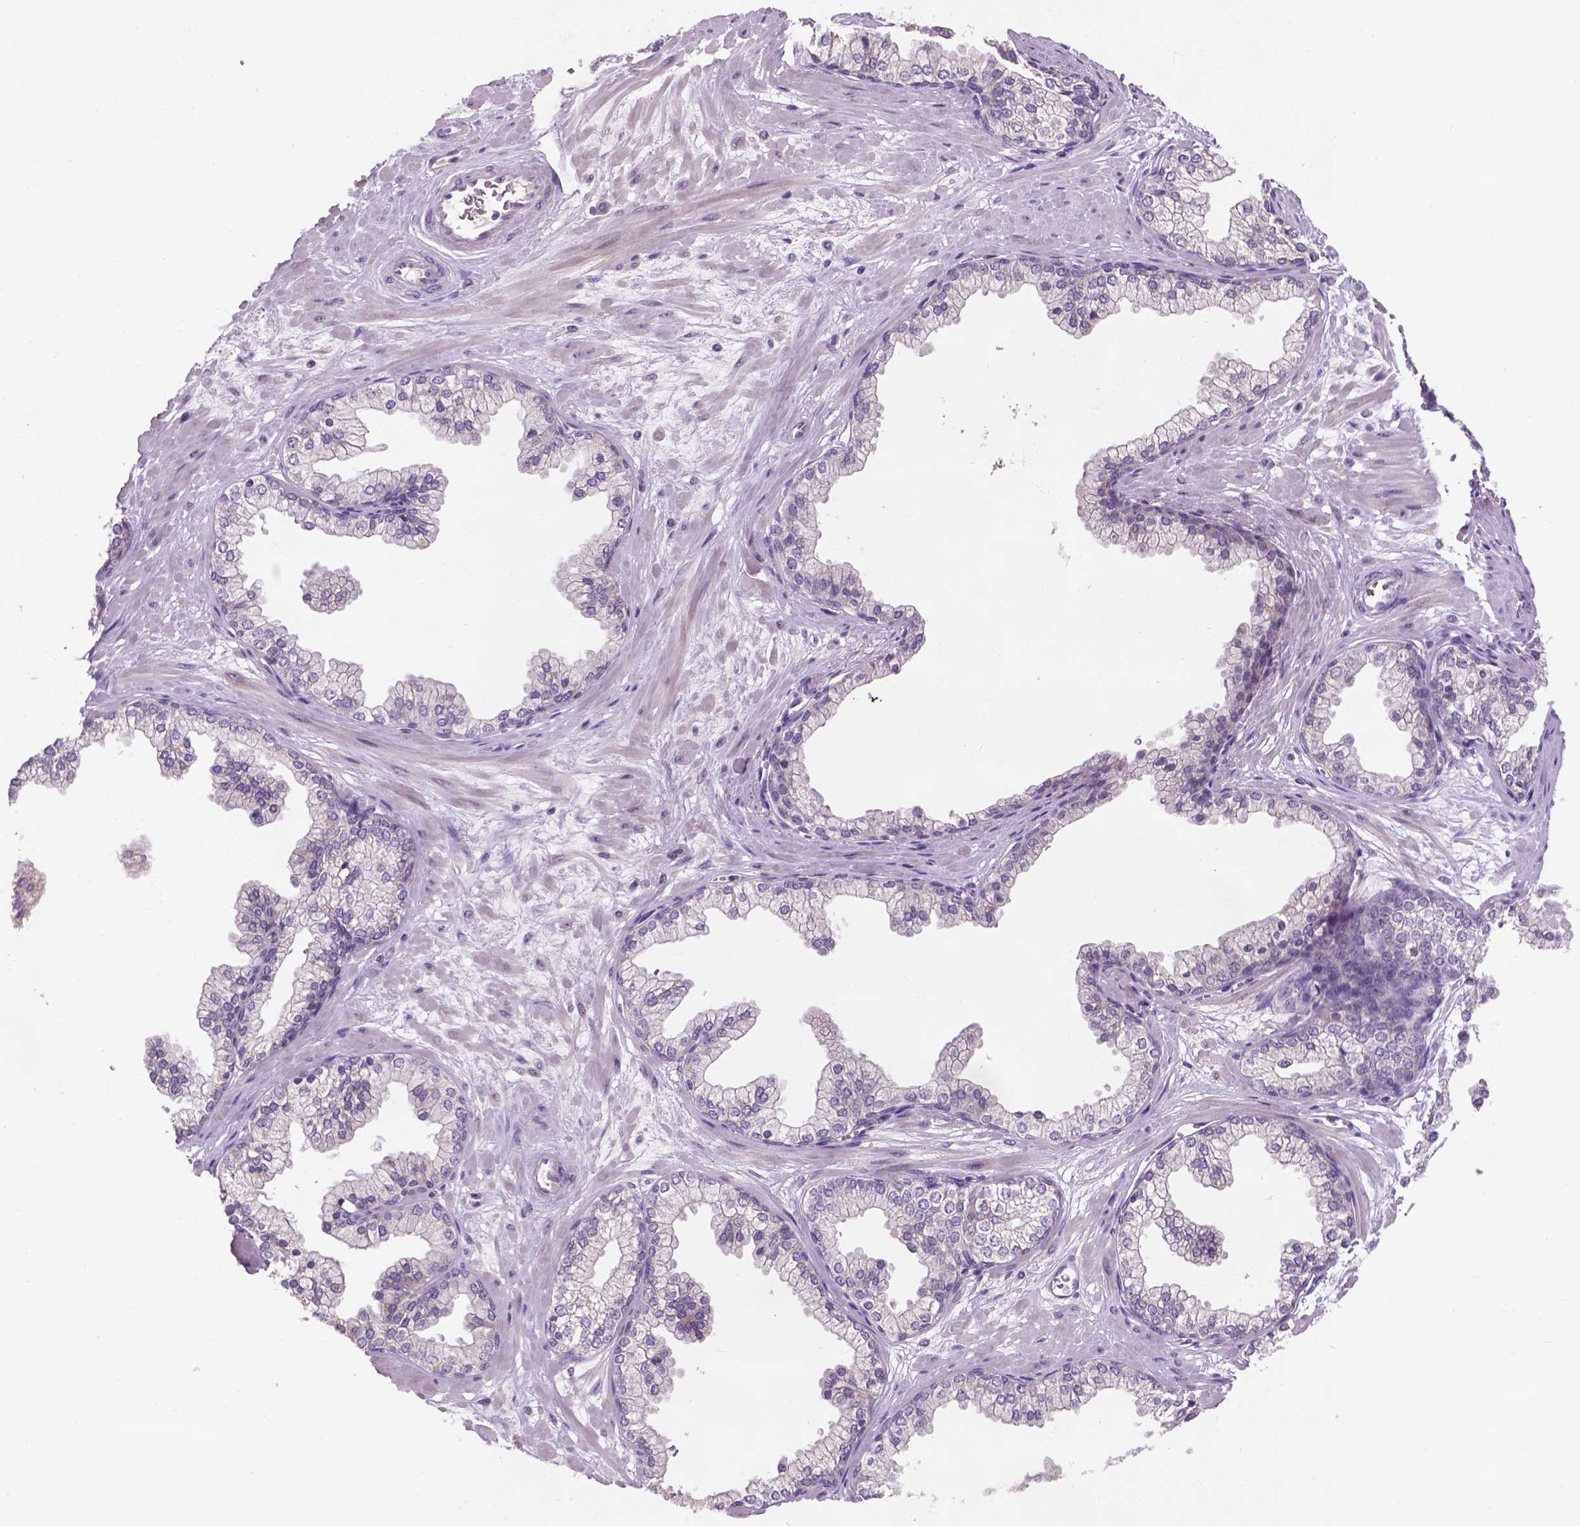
{"staining": {"intensity": "negative", "quantity": "none", "location": "none"}, "tissue": "prostate", "cell_type": "Glandular cells", "image_type": "normal", "snomed": [{"axis": "morphology", "description": "Normal tissue, NOS"}, {"axis": "topography", "description": "Prostate"}, {"axis": "topography", "description": "Peripheral nerve tissue"}], "caption": "This is an immunohistochemistry (IHC) image of benign human prostate. There is no positivity in glandular cells.", "gene": "GXYLT2", "patient": {"sex": "male", "age": 61}}